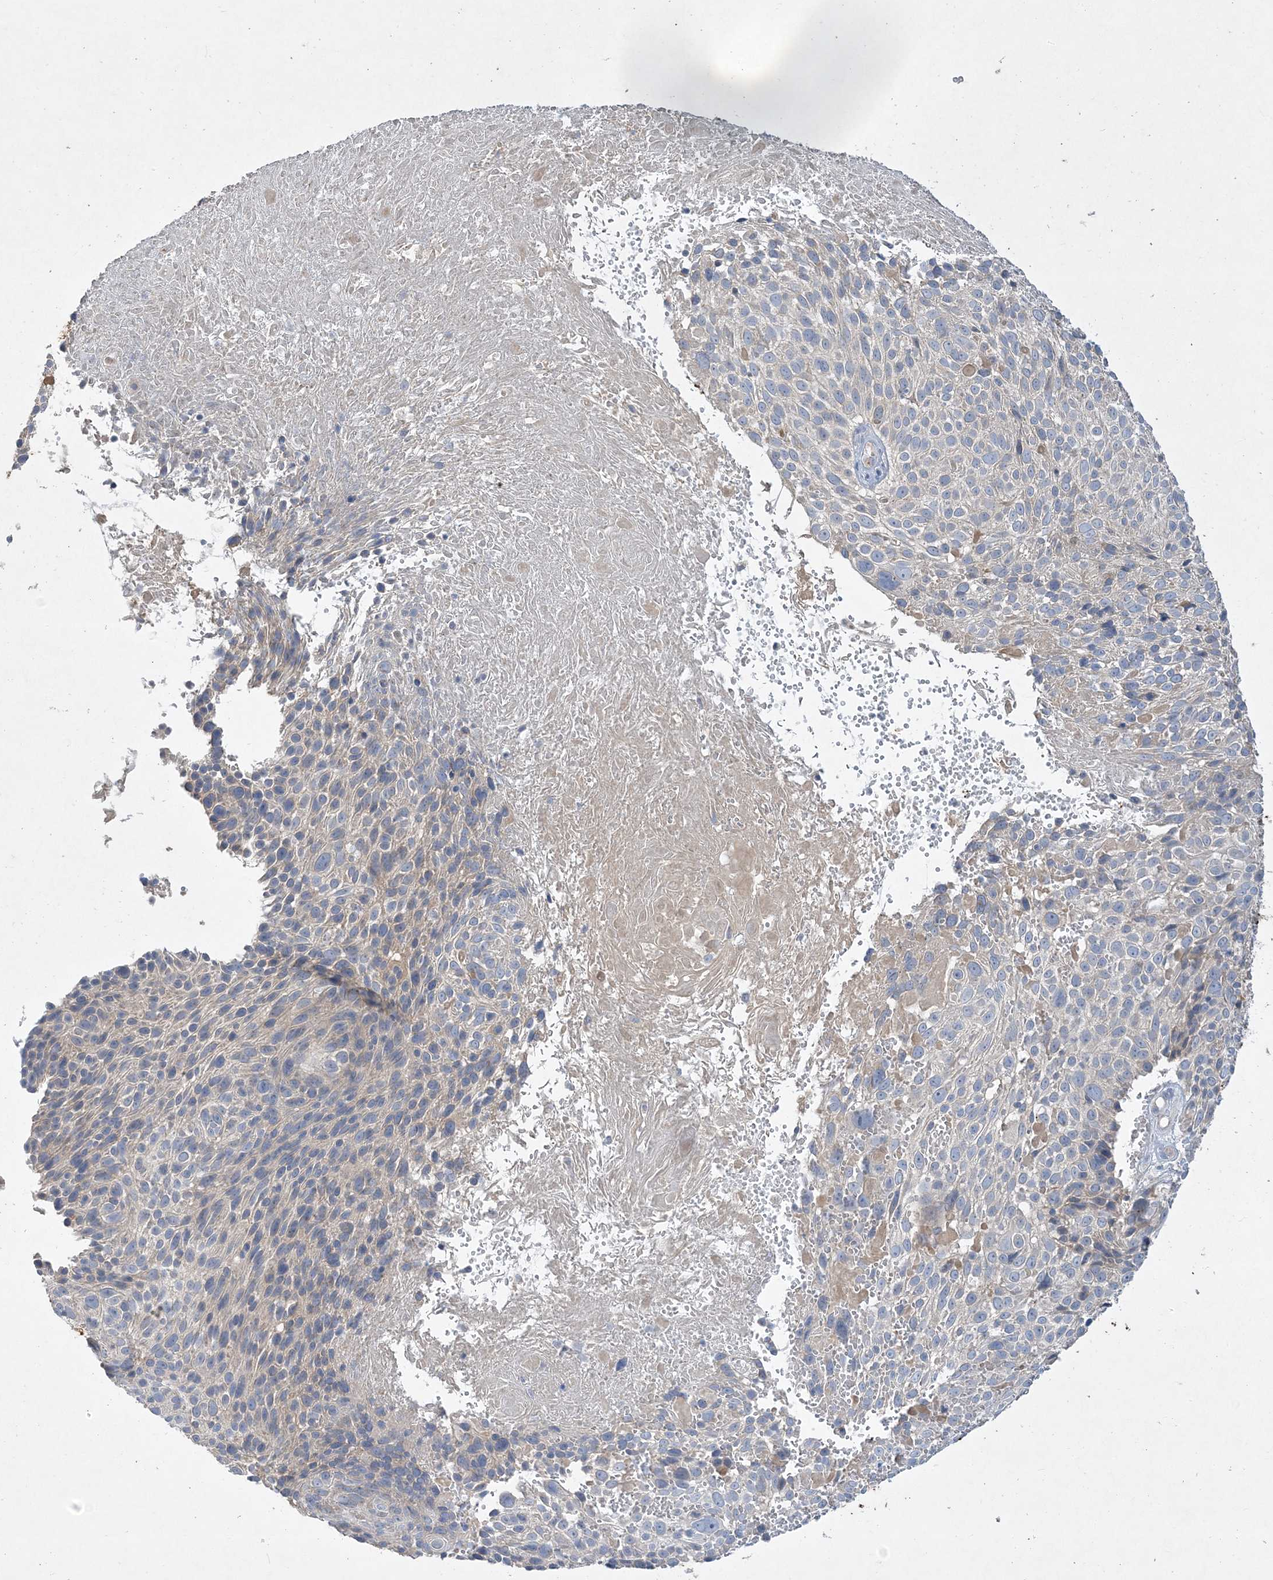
{"staining": {"intensity": "negative", "quantity": "none", "location": "none"}, "tissue": "cervical cancer", "cell_type": "Tumor cells", "image_type": "cancer", "snomed": [{"axis": "morphology", "description": "Squamous cell carcinoma, NOS"}, {"axis": "topography", "description": "Cervix"}], "caption": "IHC of human squamous cell carcinoma (cervical) shows no staining in tumor cells.", "gene": "ADCK2", "patient": {"sex": "female", "age": 74}}